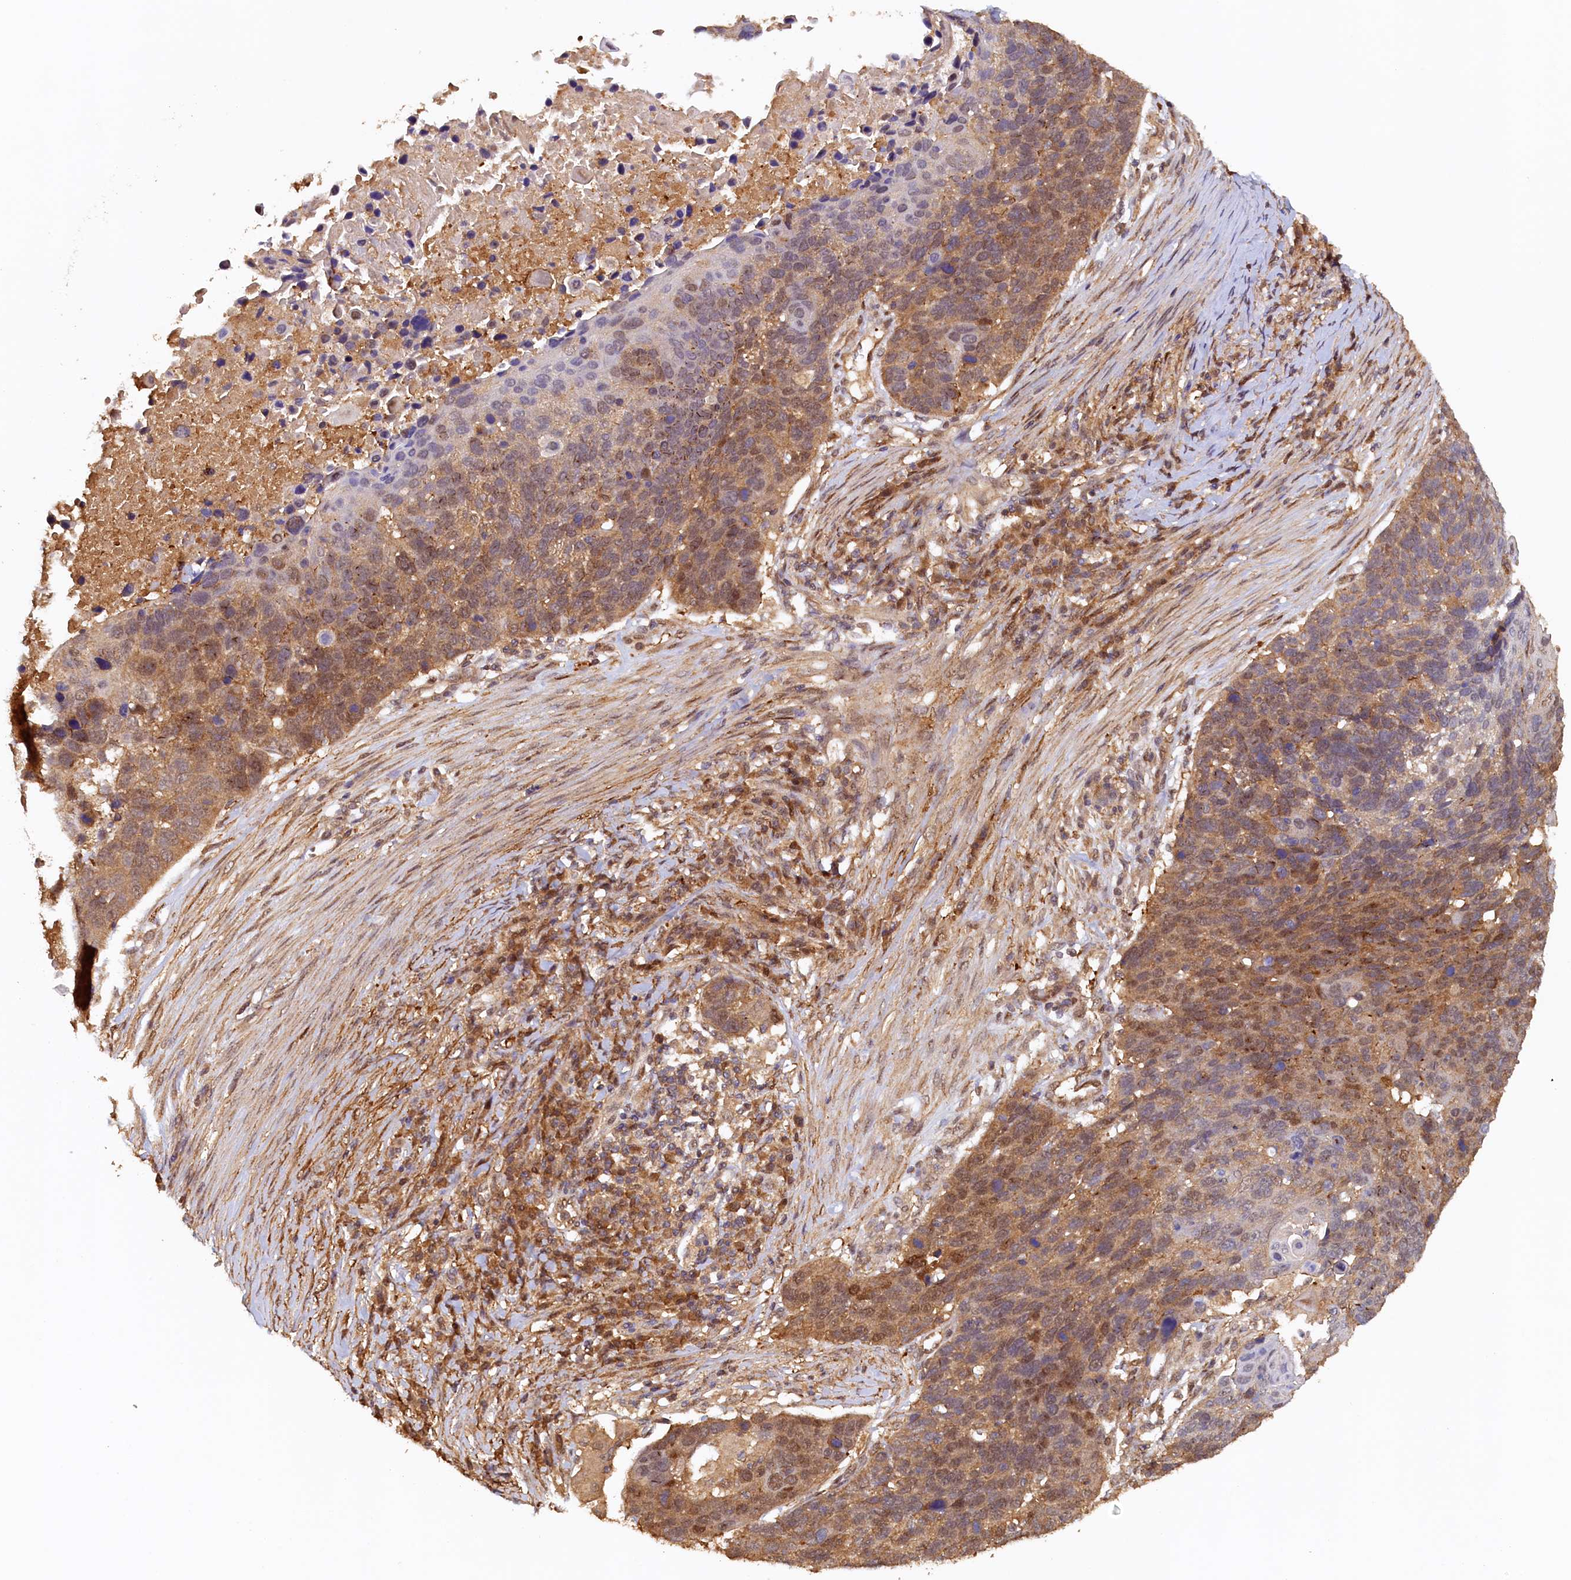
{"staining": {"intensity": "moderate", "quantity": "25%-75%", "location": "cytoplasmic/membranous,nuclear"}, "tissue": "lung cancer", "cell_type": "Tumor cells", "image_type": "cancer", "snomed": [{"axis": "morphology", "description": "Normal tissue, NOS"}, {"axis": "morphology", "description": "Squamous cell carcinoma, NOS"}, {"axis": "topography", "description": "Lymph node"}, {"axis": "topography", "description": "Lung"}], "caption": "Tumor cells exhibit medium levels of moderate cytoplasmic/membranous and nuclear staining in approximately 25%-75% of cells in lung squamous cell carcinoma.", "gene": "UBL7", "patient": {"sex": "male", "age": 66}}